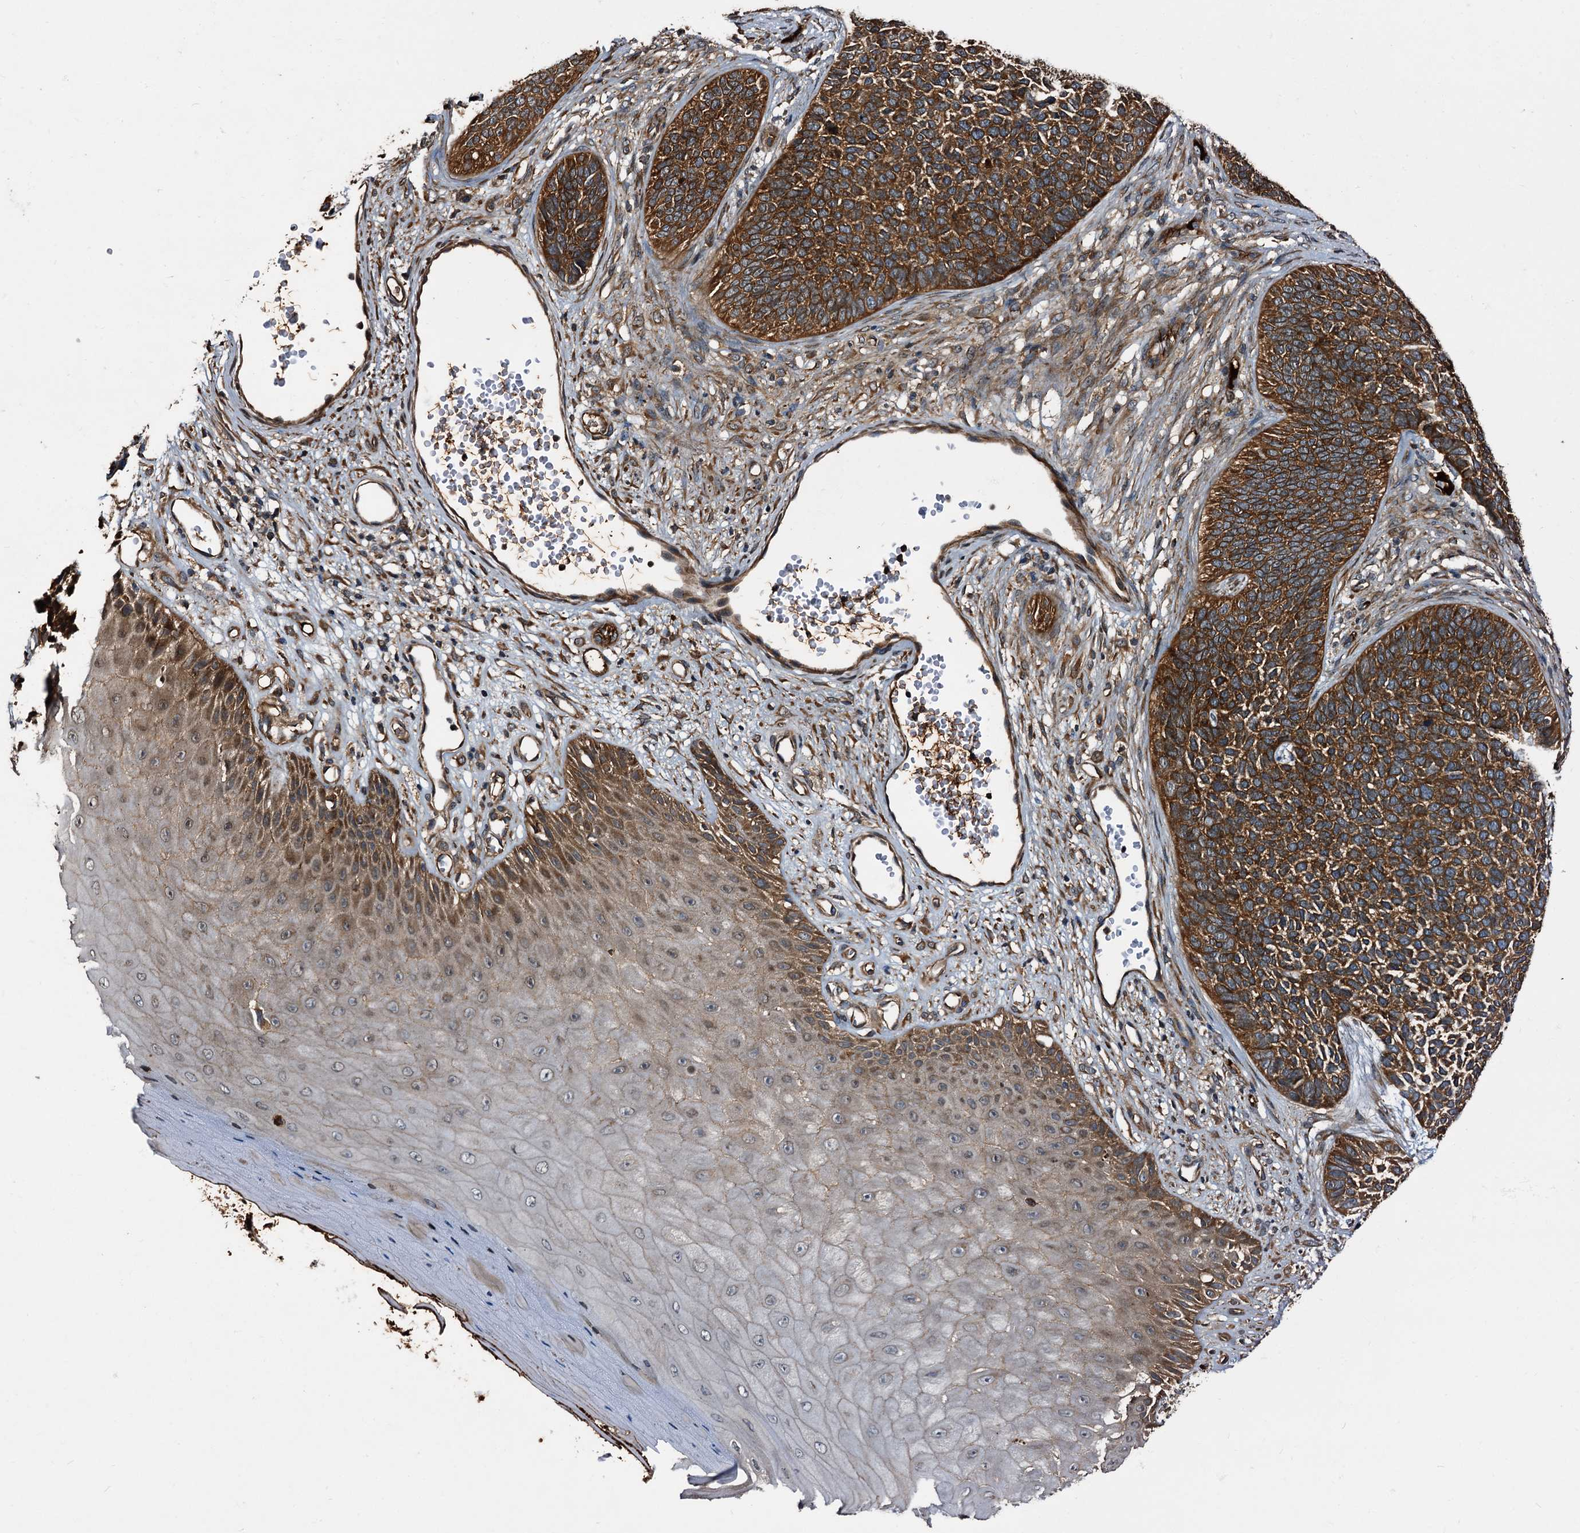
{"staining": {"intensity": "strong", "quantity": ">75%", "location": "cytoplasmic/membranous"}, "tissue": "skin cancer", "cell_type": "Tumor cells", "image_type": "cancer", "snomed": [{"axis": "morphology", "description": "Basal cell carcinoma"}, {"axis": "topography", "description": "Skin"}], "caption": "An immunohistochemistry micrograph of tumor tissue is shown. Protein staining in brown highlights strong cytoplasmic/membranous positivity in skin basal cell carcinoma within tumor cells.", "gene": "PEX5", "patient": {"sex": "female", "age": 84}}